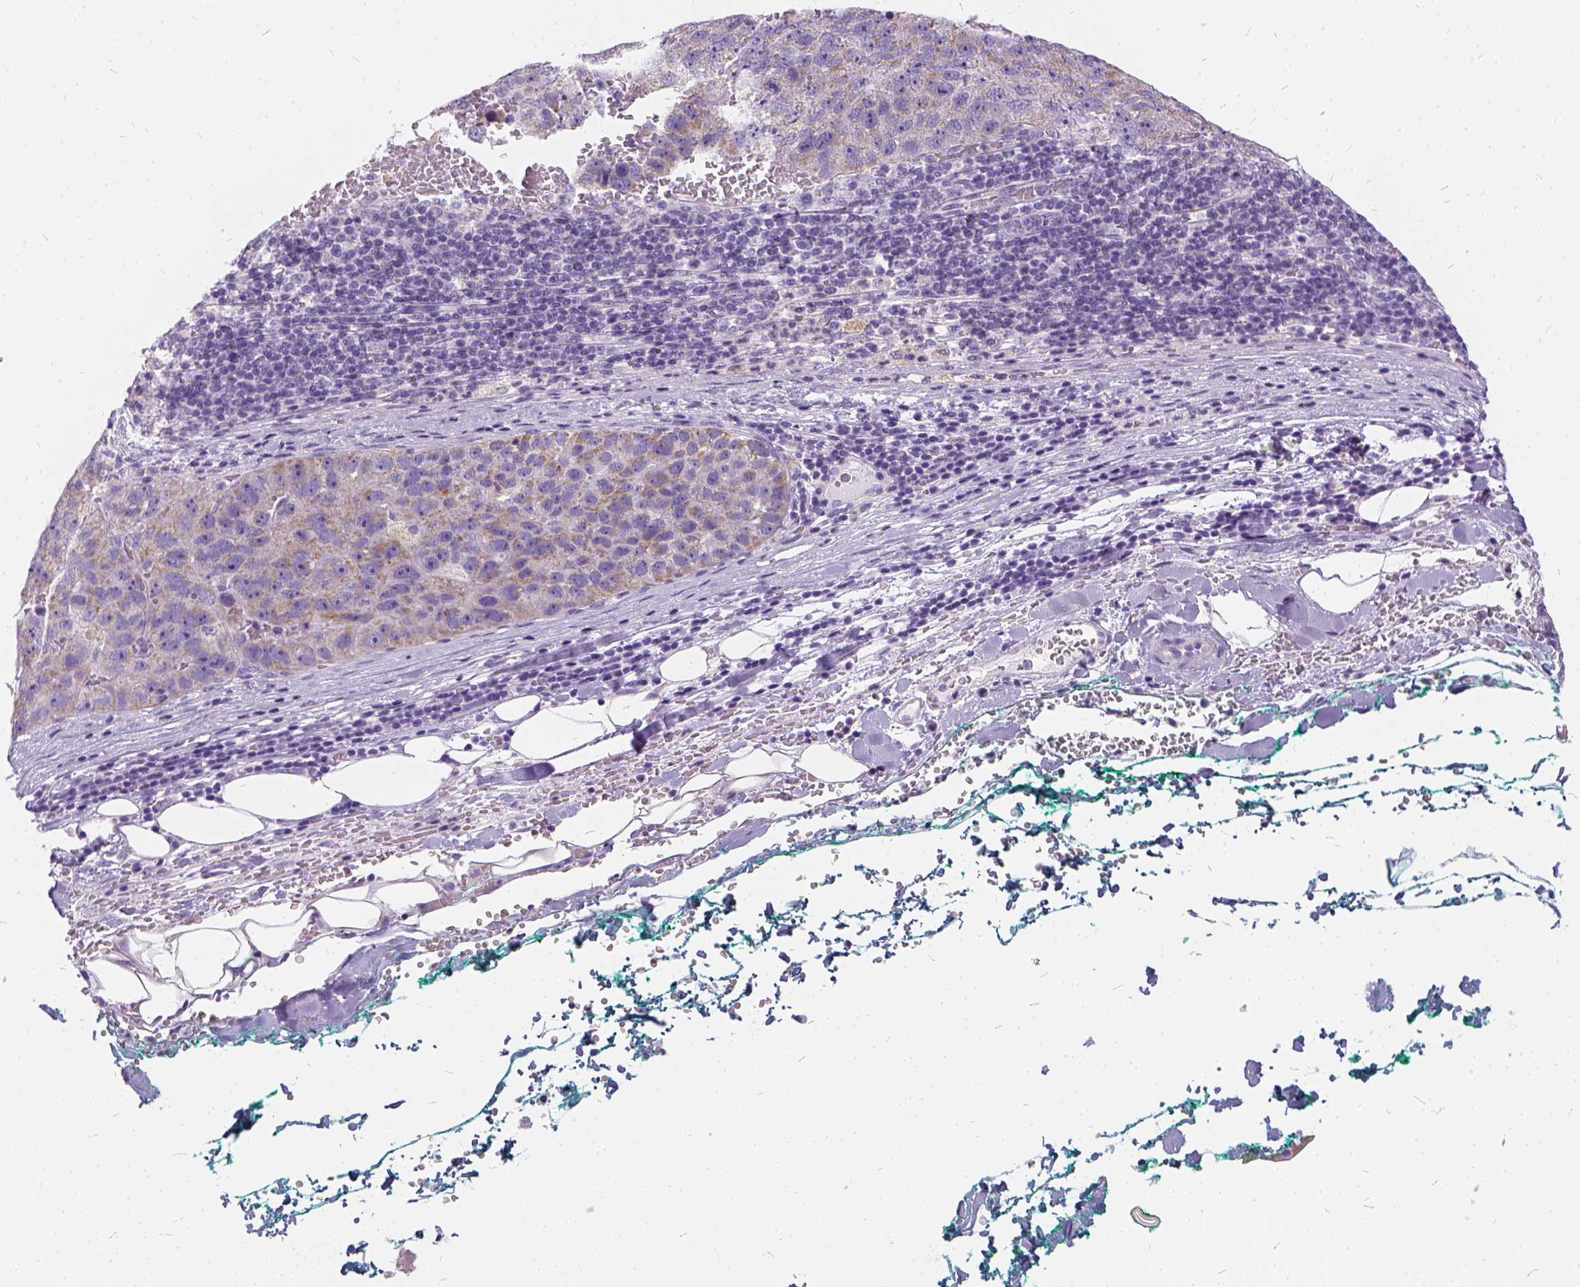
{"staining": {"intensity": "moderate", "quantity": "<25%", "location": "cytoplasmic/membranous"}, "tissue": "pancreatic cancer", "cell_type": "Tumor cells", "image_type": "cancer", "snomed": [{"axis": "morphology", "description": "Adenocarcinoma, NOS"}, {"axis": "topography", "description": "Pancreas"}], "caption": "Protein staining demonstrates moderate cytoplasmic/membranous expression in about <25% of tumor cells in adenocarcinoma (pancreatic).", "gene": "FDX1", "patient": {"sex": "female", "age": 61}}